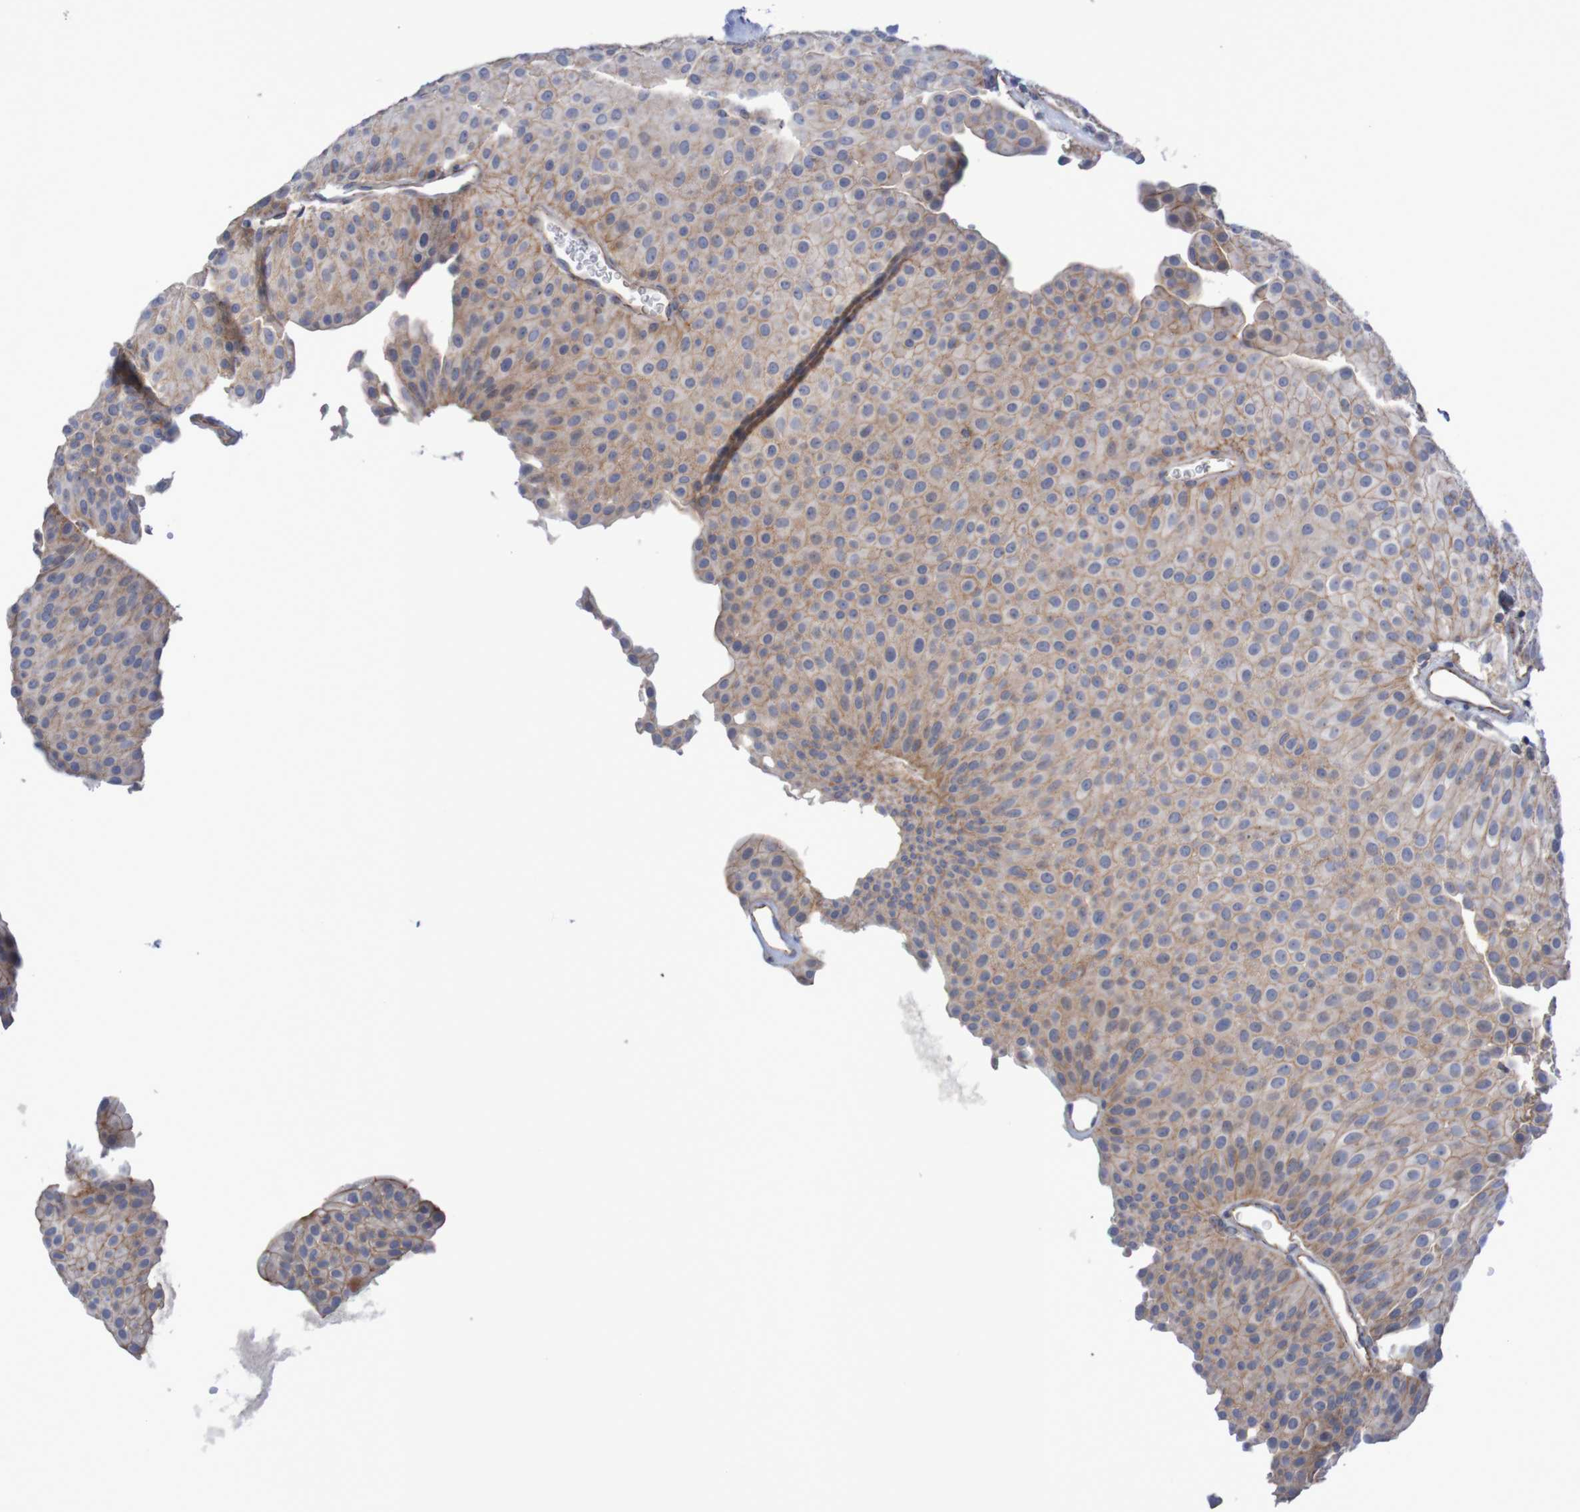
{"staining": {"intensity": "moderate", "quantity": "25%-75%", "location": "cytoplasmic/membranous"}, "tissue": "urothelial cancer", "cell_type": "Tumor cells", "image_type": "cancer", "snomed": [{"axis": "morphology", "description": "Urothelial carcinoma, Low grade"}, {"axis": "topography", "description": "Urinary bladder"}], "caption": "Urothelial cancer was stained to show a protein in brown. There is medium levels of moderate cytoplasmic/membranous staining in approximately 25%-75% of tumor cells.", "gene": "NECTIN2", "patient": {"sex": "female", "age": 60}}